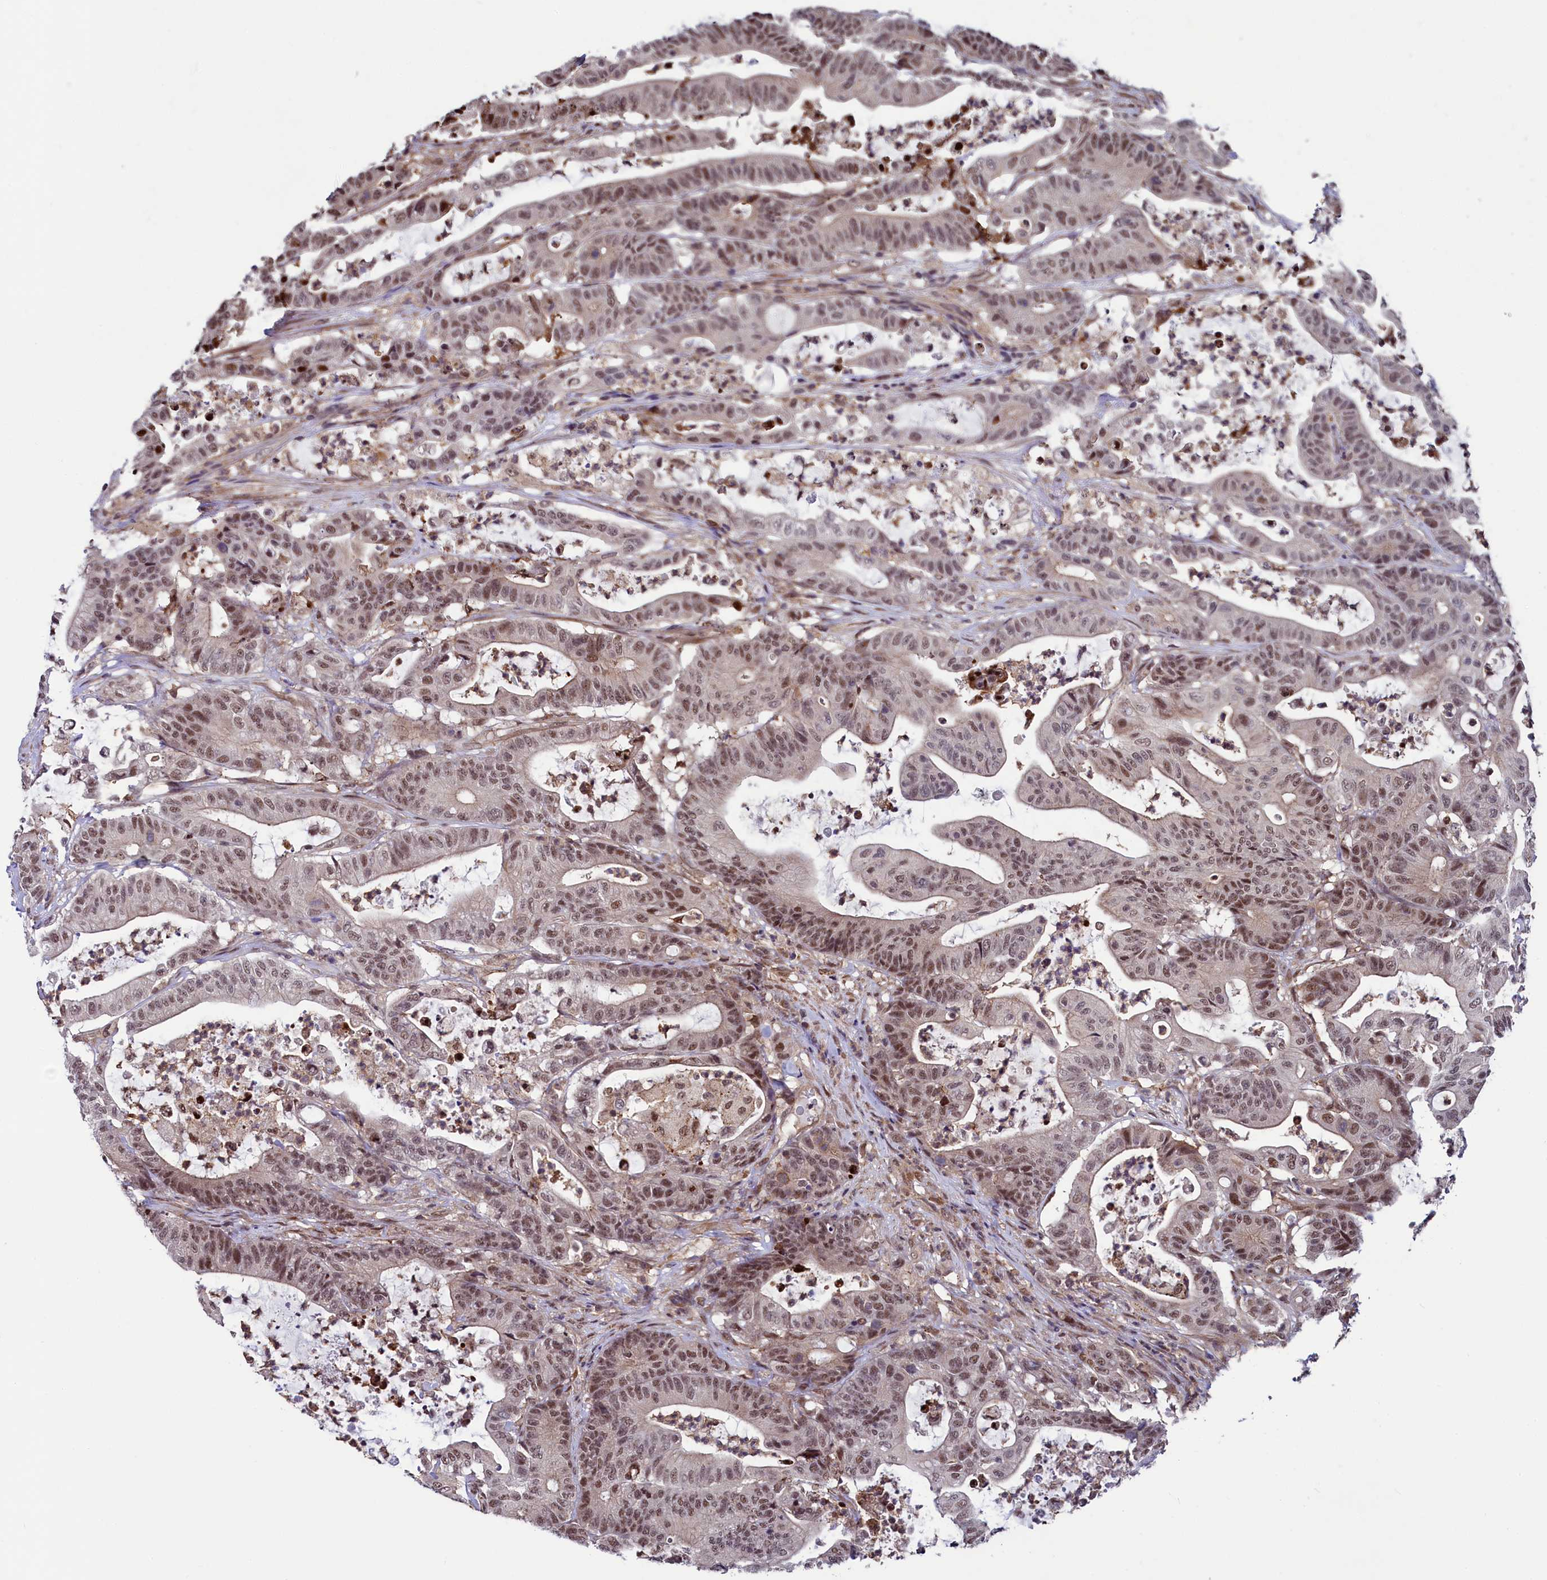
{"staining": {"intensity": "moderate", "quantity": ">75%", "location": "nuclear"}, "tissue": "colorectal cancer", "cell_type": "Tumor cells", "image_type": "cancer", "snomed": [{"axis": "morphology", "description": "Adenocarcinoma, NOS"}, {"axis": "topography", "description": "Colon"}], "caption": "This is an image of IHC staining of colorectal cancer (adenocarcinoma), which shows moderate expression in the nuclear of tumor cells.", "gene": "LEO1", "patient": {"sex": "female", "age": 84}}